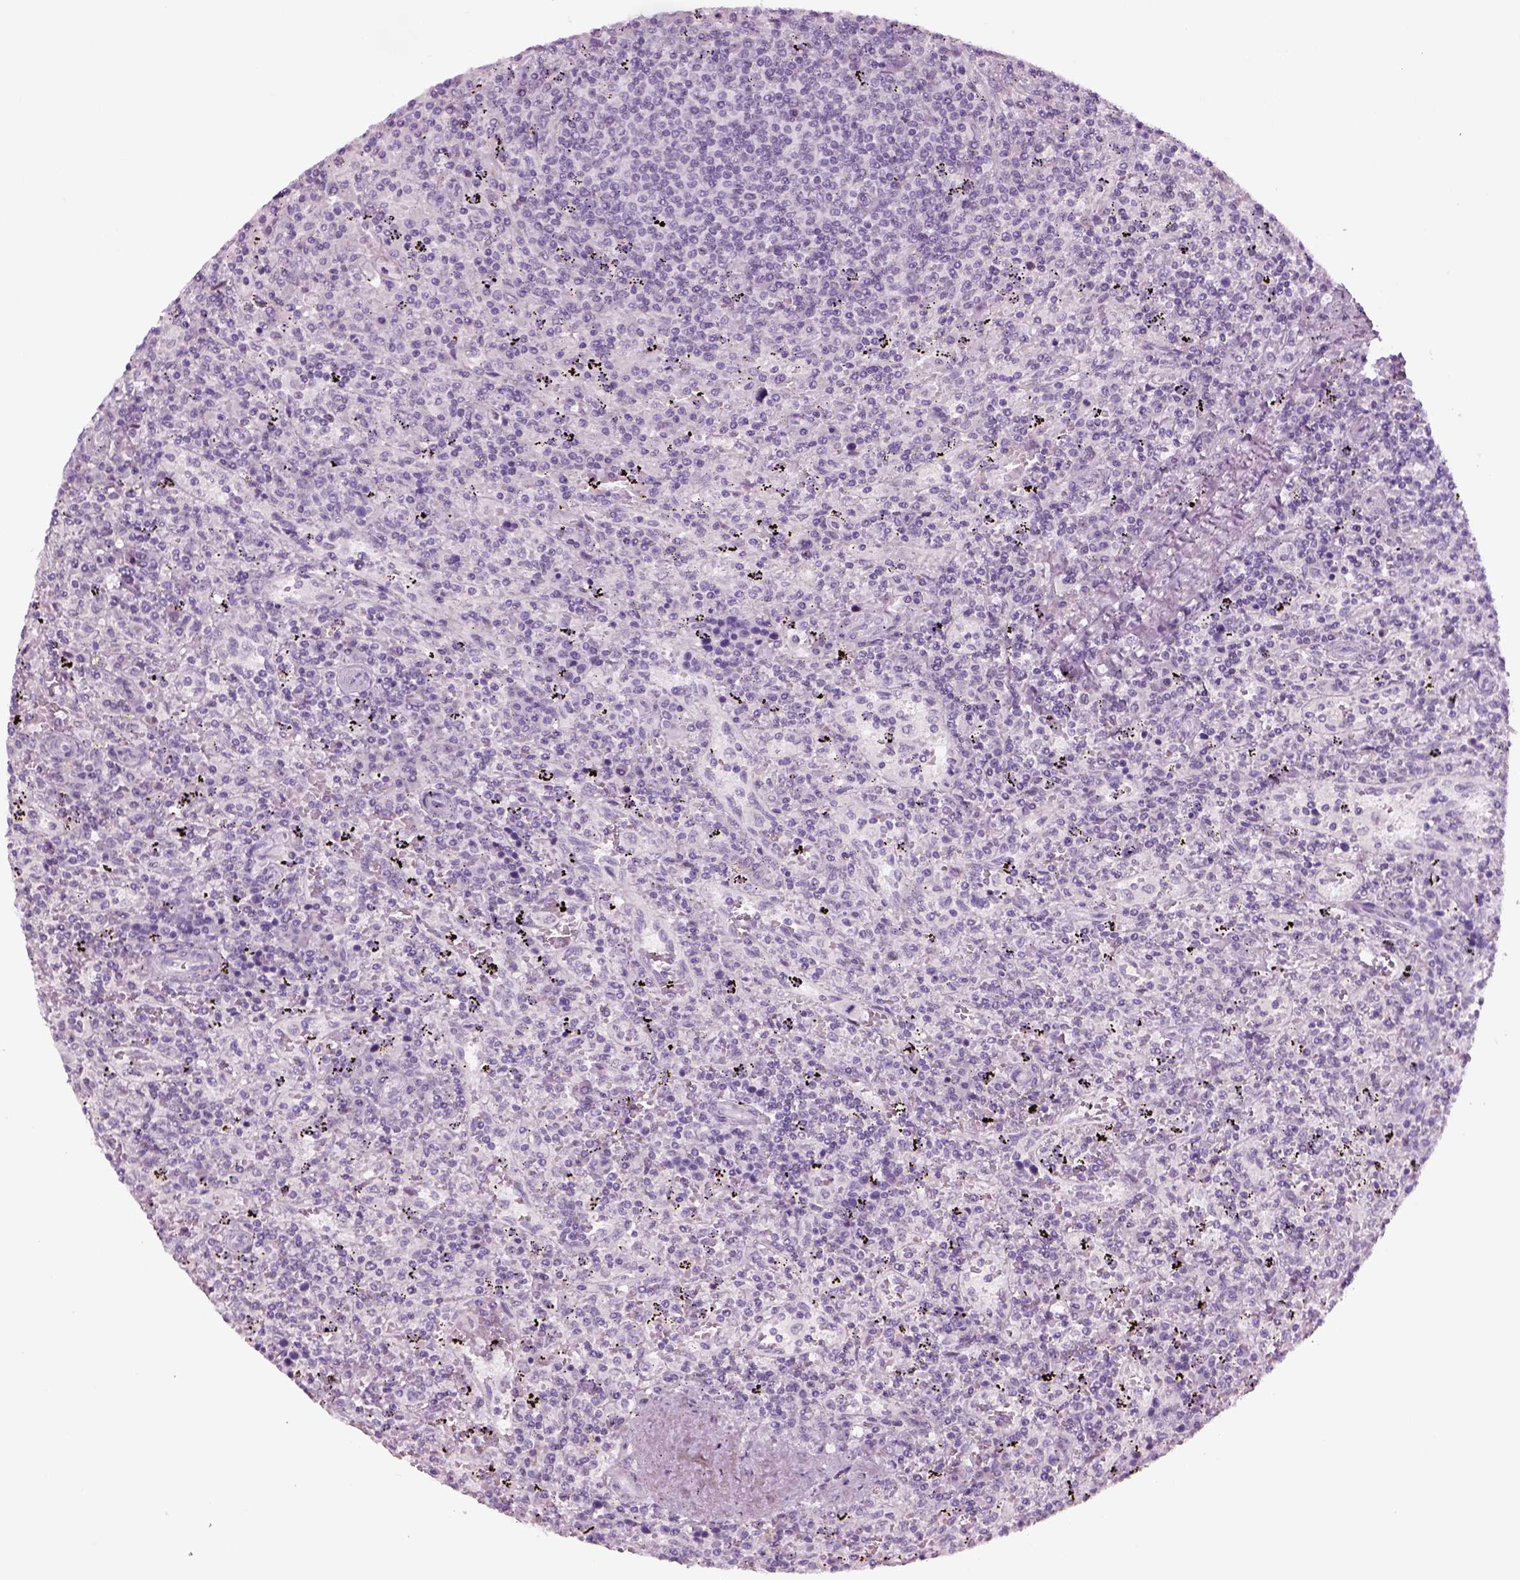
{"staining": {"intensity": "negative", "quantity": "none", "location": "none"}, "tissue": "lymphoma", "cell_type": "Tumor cells", "image_type": "cancer", "snomed": [{"axis": "morphology", "description": "Malignant lymphoma, non-Hodgkin's type, Low grade"}, {"axis": "topography", "description": "Spleen"}], "caption": "A histopathology image of human low-grade malignant lymphoma, non-Hodgkin's type is negative for staining in tumor cells.", "gene": "KRT75", "patient": {"sex": "male", "age": 62}}